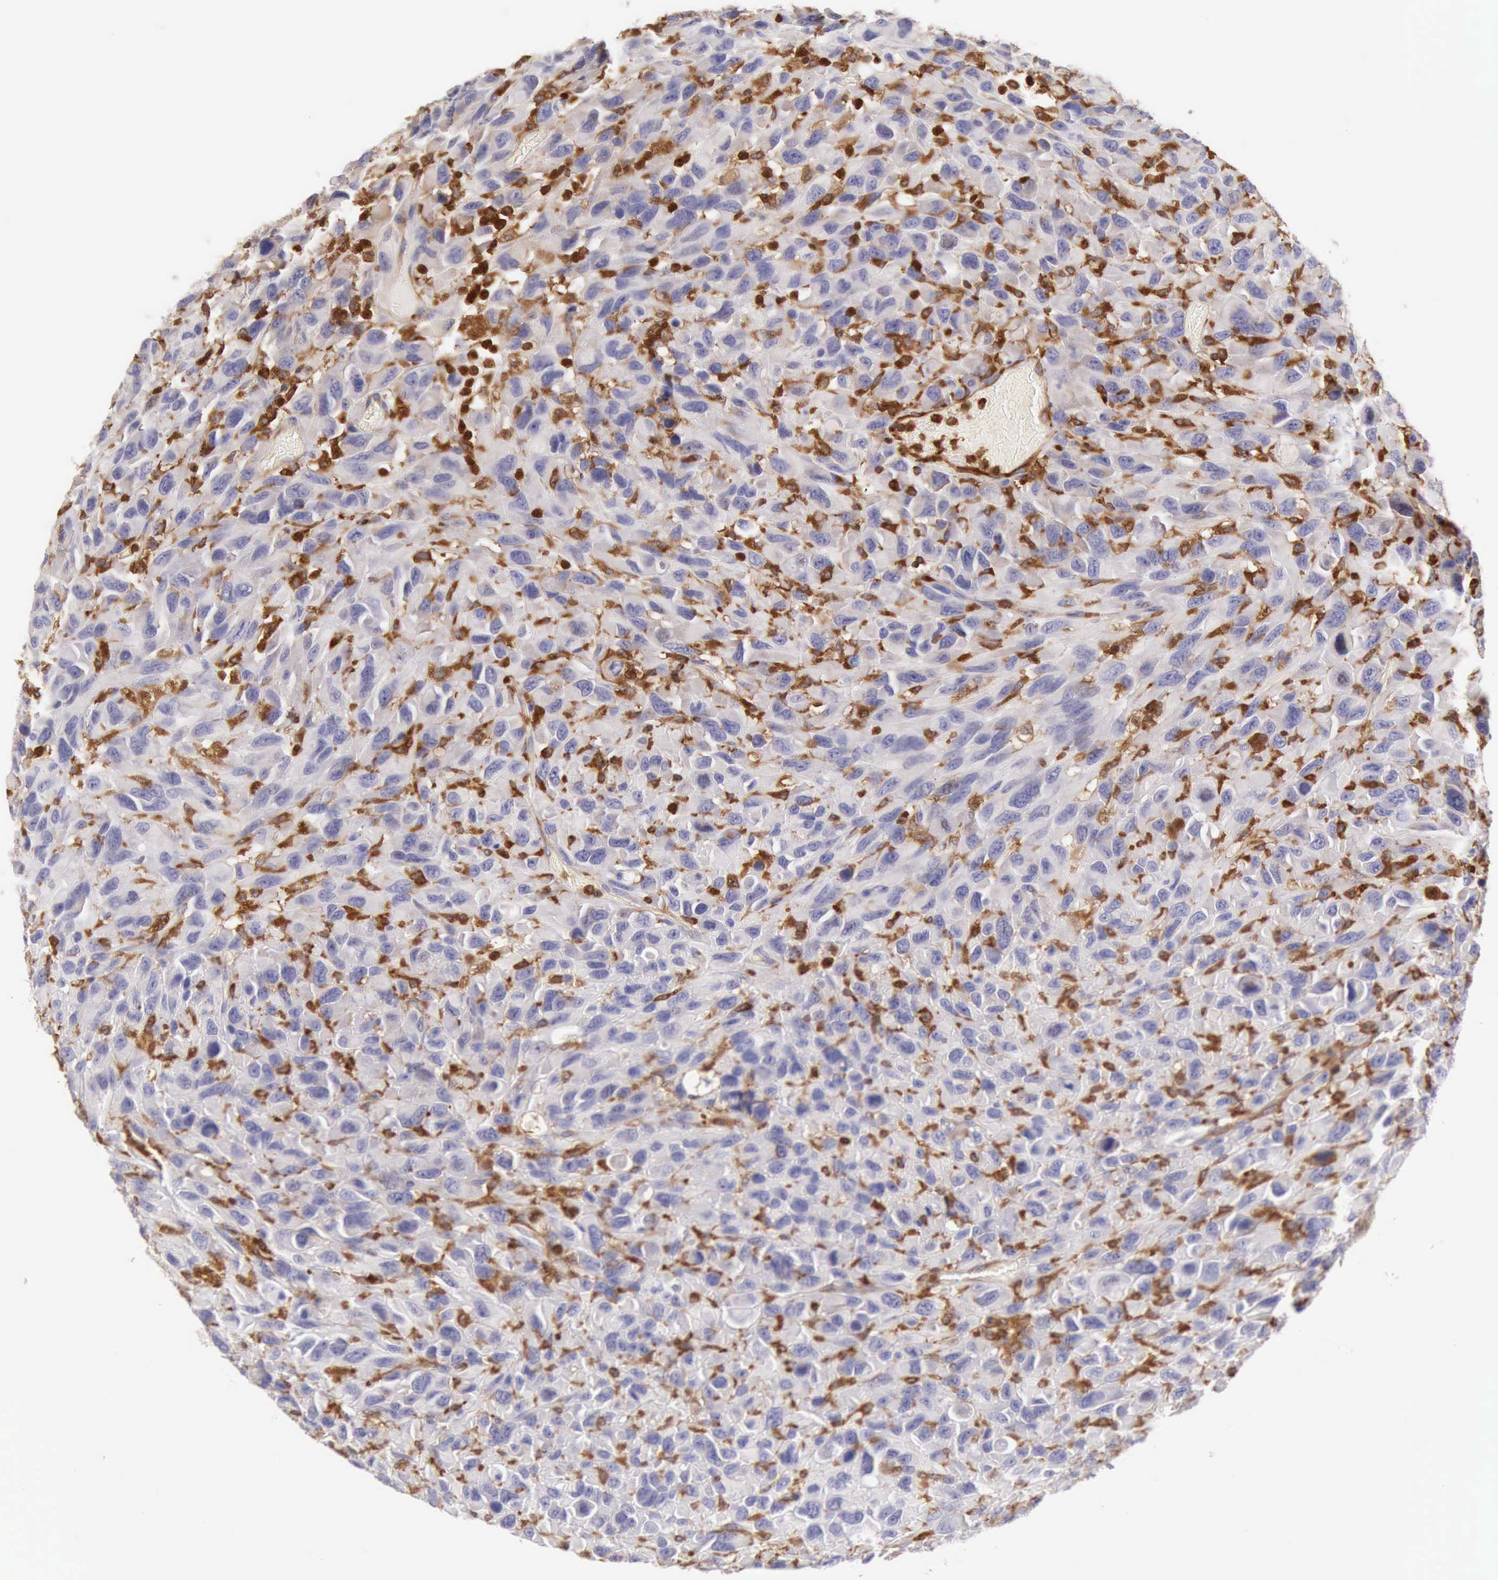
{"staining": {"intensity": "negative", "quantity": "none", "location": "none"}, "tissue": "renal cancer", "cell_type": "Tumor cells", "image_type": "cancer", "snomed": [{"axis": "morphology", "description": "Adenocarcinoma, NOS"}, {"axis": "topography", "description": "Kidney"}], "caption": "Immunohistochemical staining of human renal adenocarcinoma reveals no significant positivity in tumor cells.", "gene": "ARHGAP4", "patient": {"sex": "male", "age": 79}}